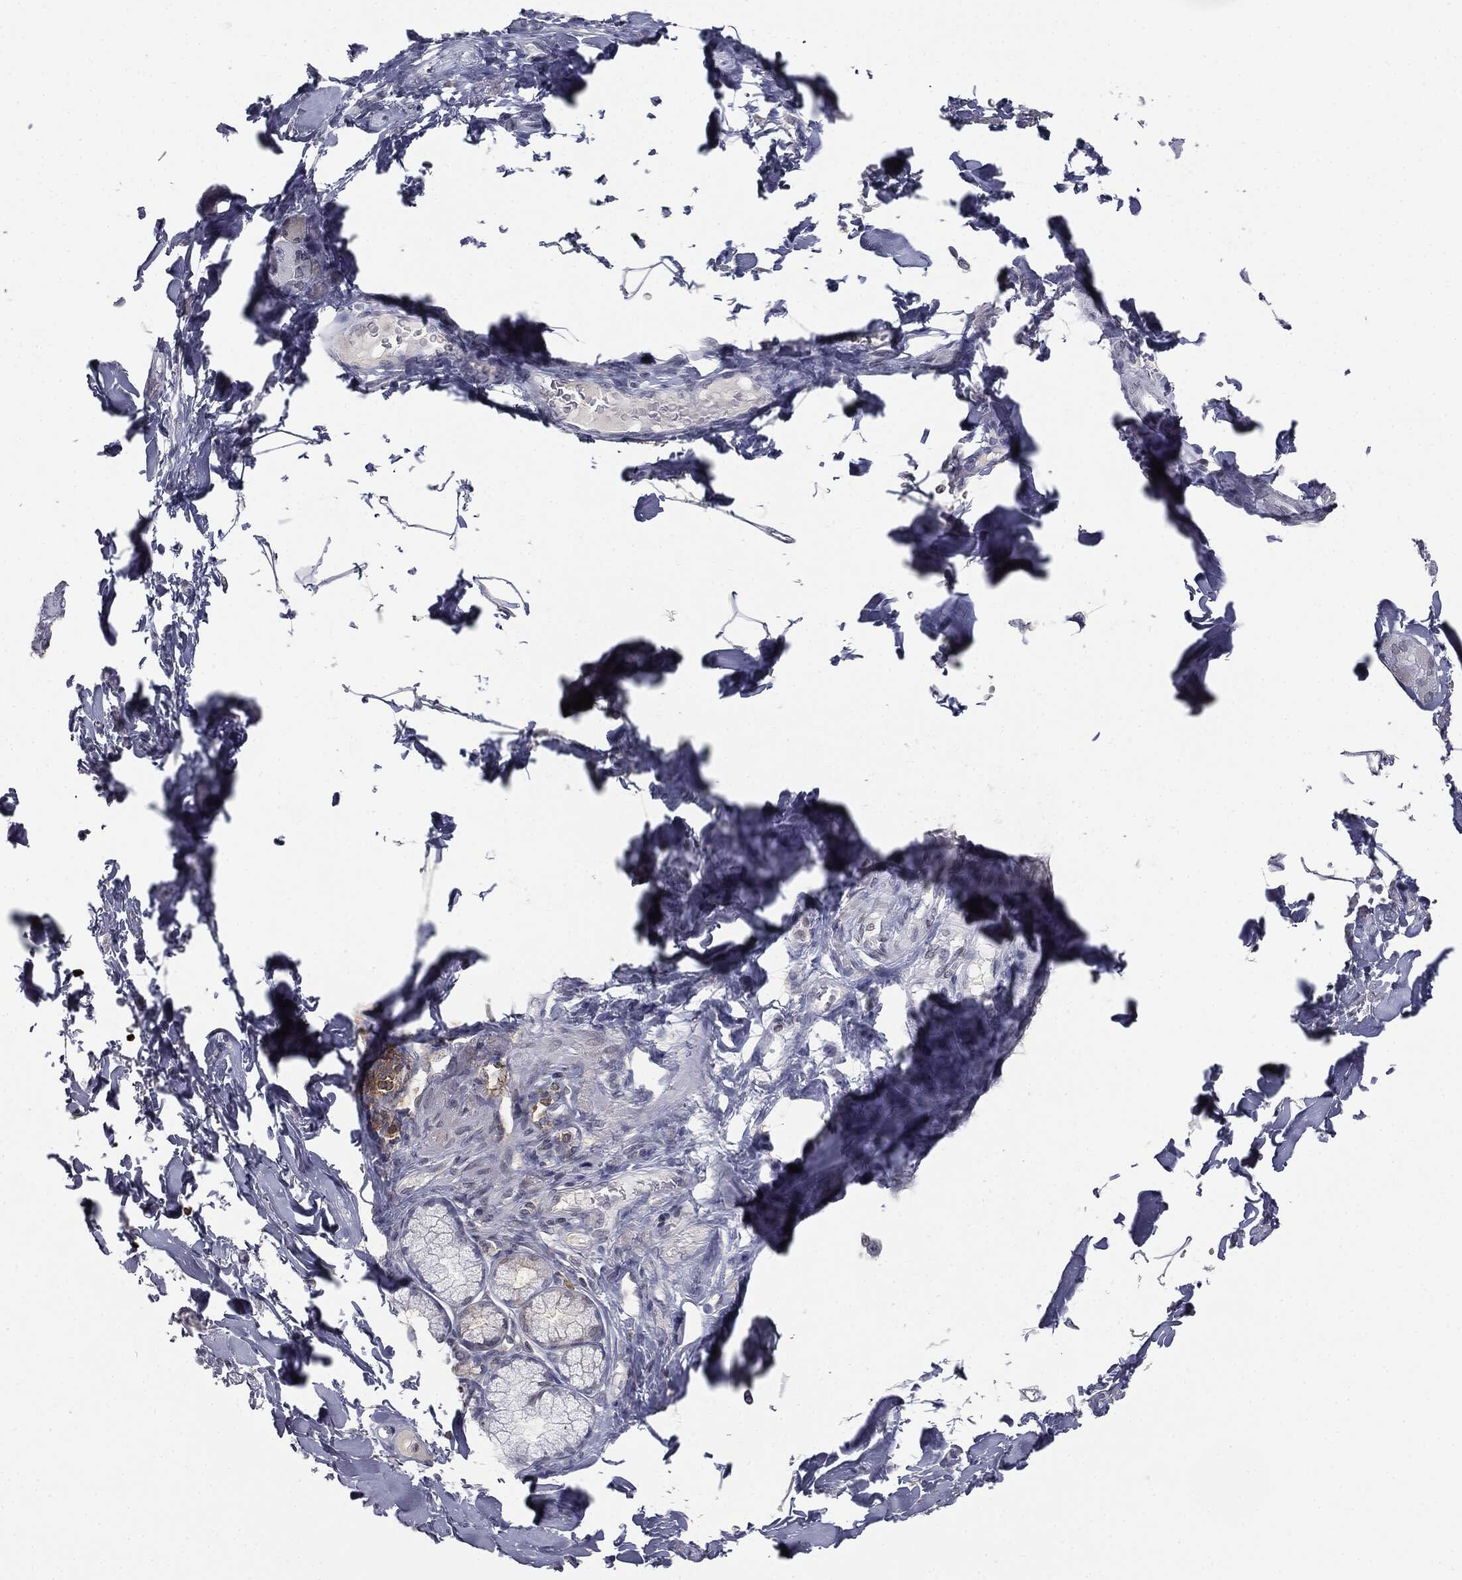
{"staining": {"intensity": "negative", "quantity": "none", "location": "none"}, "tissue": "soft tissue", "cell_type": "Fibroblasts", "image_type": "normal", "snomed": [{"axis": "morphology", "description": "Normal tissue, NOS"}, {"axis": "topography", "description": "Smooth muscle"}, {"axis": "topography", "description": "Duodenum"}, {"axis": "topography", "description": "Peripheral nerve tissue"}], "caption": "A photomicrograph of human soft tissue is negative for staining in fibroblasts.", "gene": "ALDOB", "patient": {"sex": "female", "age": 61}}